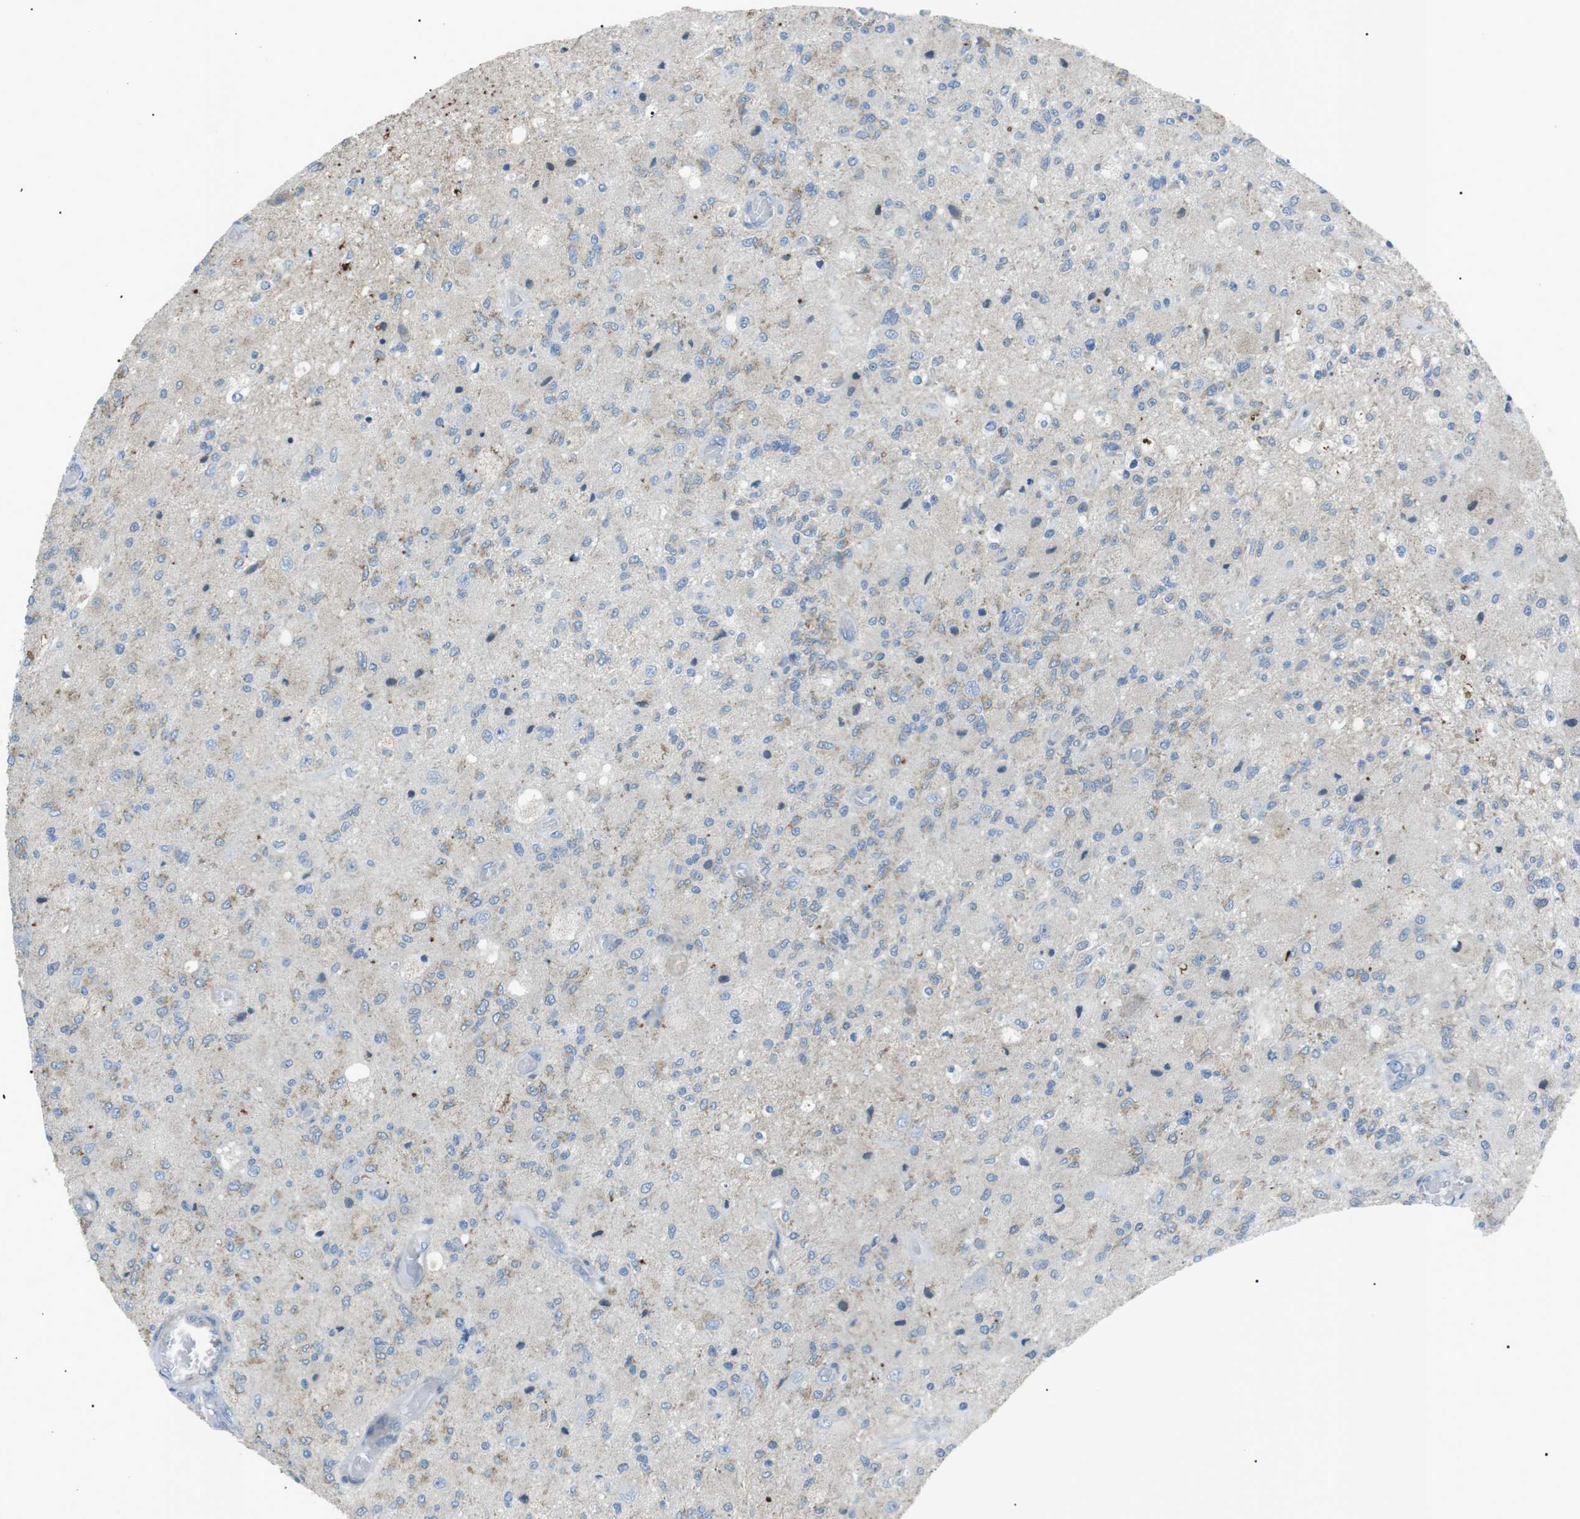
{"staining": {"intensity": "moderate", "quantity": "25%-75%", "location": "cytoplasmic/membranous"}, "tissue": "glioma", "cell_type": "Tumor cells", "image_type": "cancer", "snomed": [{"axis": "morphology", "description": "Normal tissue, NOS"}, {"axis": "morphology", "description": "Glioma, malignant, High grade"}, {"axis": "topography", "description": "Cerebral cortex"}], "caption": "High-magnification brightfield microscopy of malignant high-grade glioma stained with DAB (3,3'-diaminobenzidine) (brown) and counterstained with hematoxylin (blue). tumor cells exhibit moderate cytoplasmic/membranous expression is appreciated in about25%-75% of cells.", "gene": "MTARC2", "patient": {"sex": "male", "age": 77}}